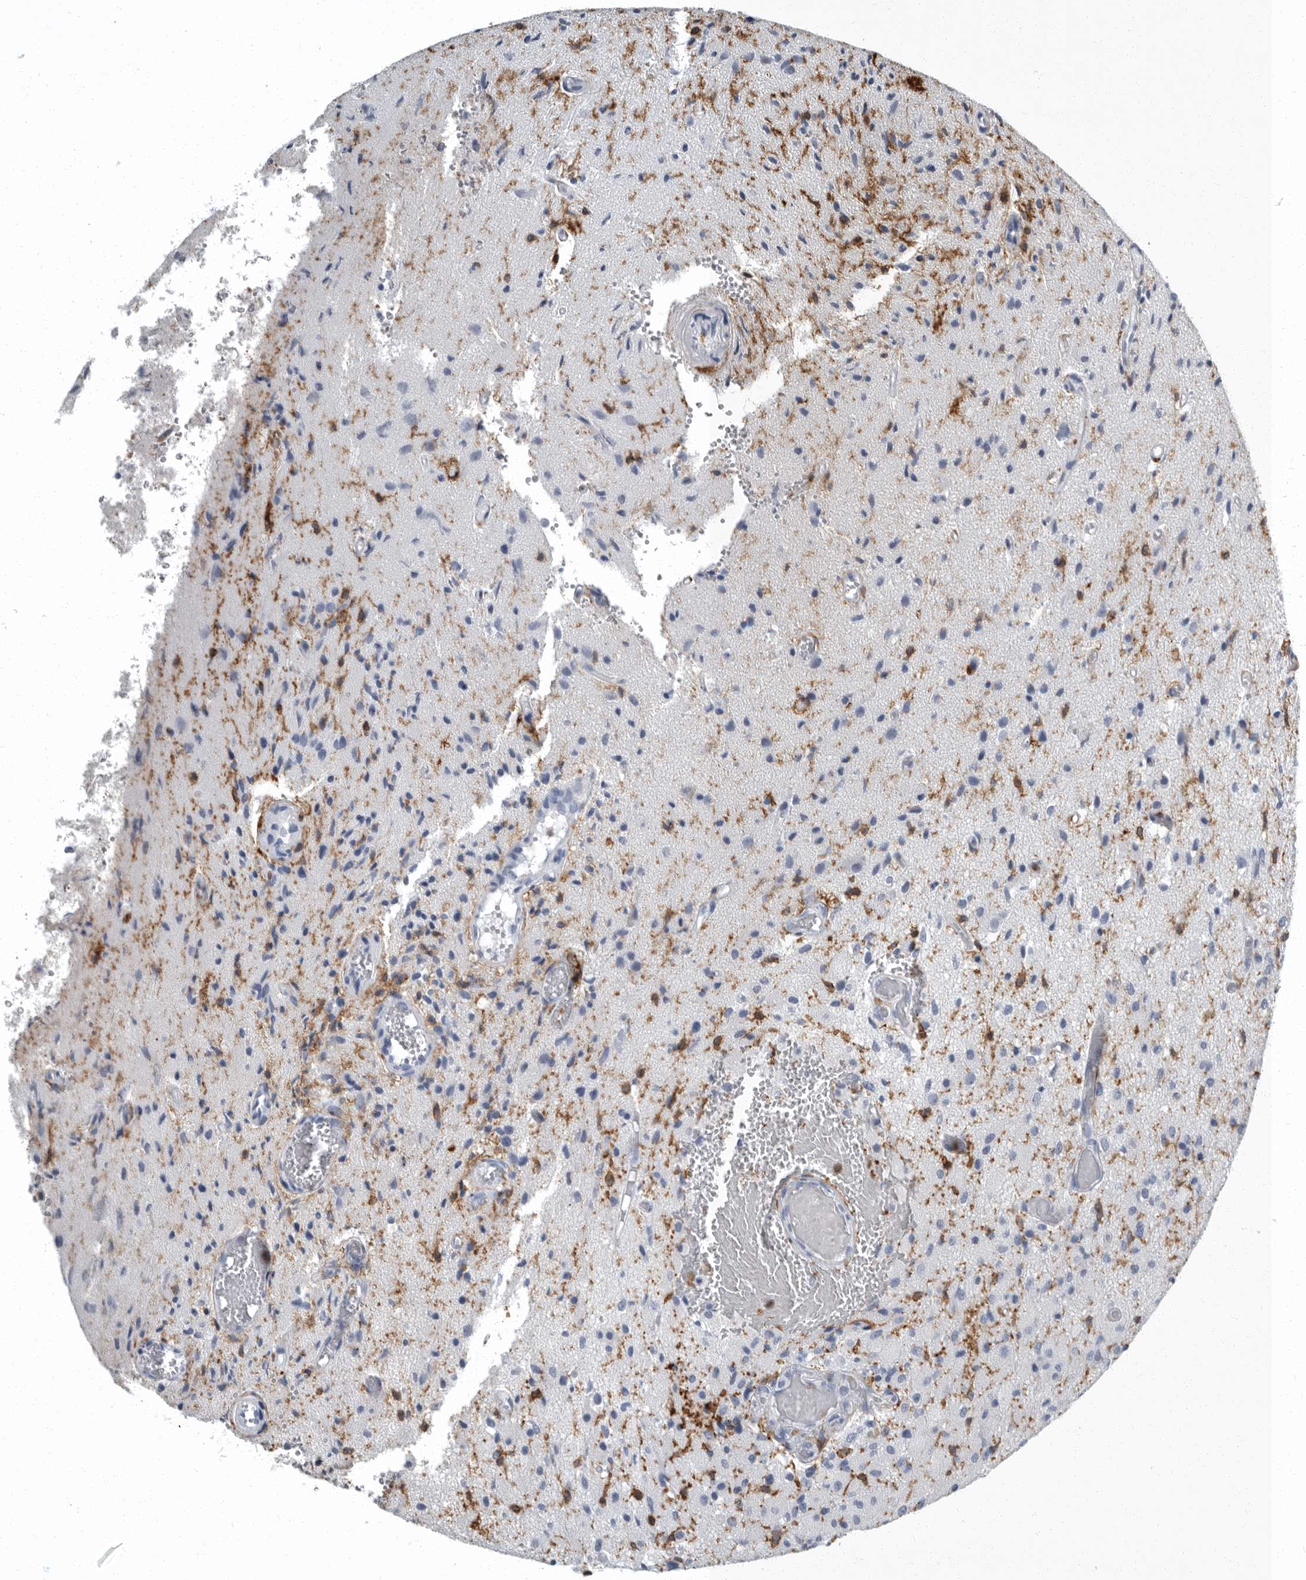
{"staining": {"intensity": "negative", "quantity": "none", "location": "none"}, "tissue": "glioma", "cell_type": "Tumor cells", "image_type": "cancer", "snomed": [{"axis": "morphology", "description": "Normal tissue, NOS"}, {"axis": "morphology", "description": "Glioma, malignant, High grade"}, {"axis": "topography", "description": "Cerebral cortex"}], "caption": "IHC photomicrograph of neoplastic tissue: human glioma stained with DAB reveals no significant protein positivity in tumor cells. The staining is performed using DAB (3,3'-diaminobenzidine) brown chromogen with nuclei counter-stained in using hematoxylin.", "gene": "FCER1G", "patient": {"sex": "male", "age": 77}}